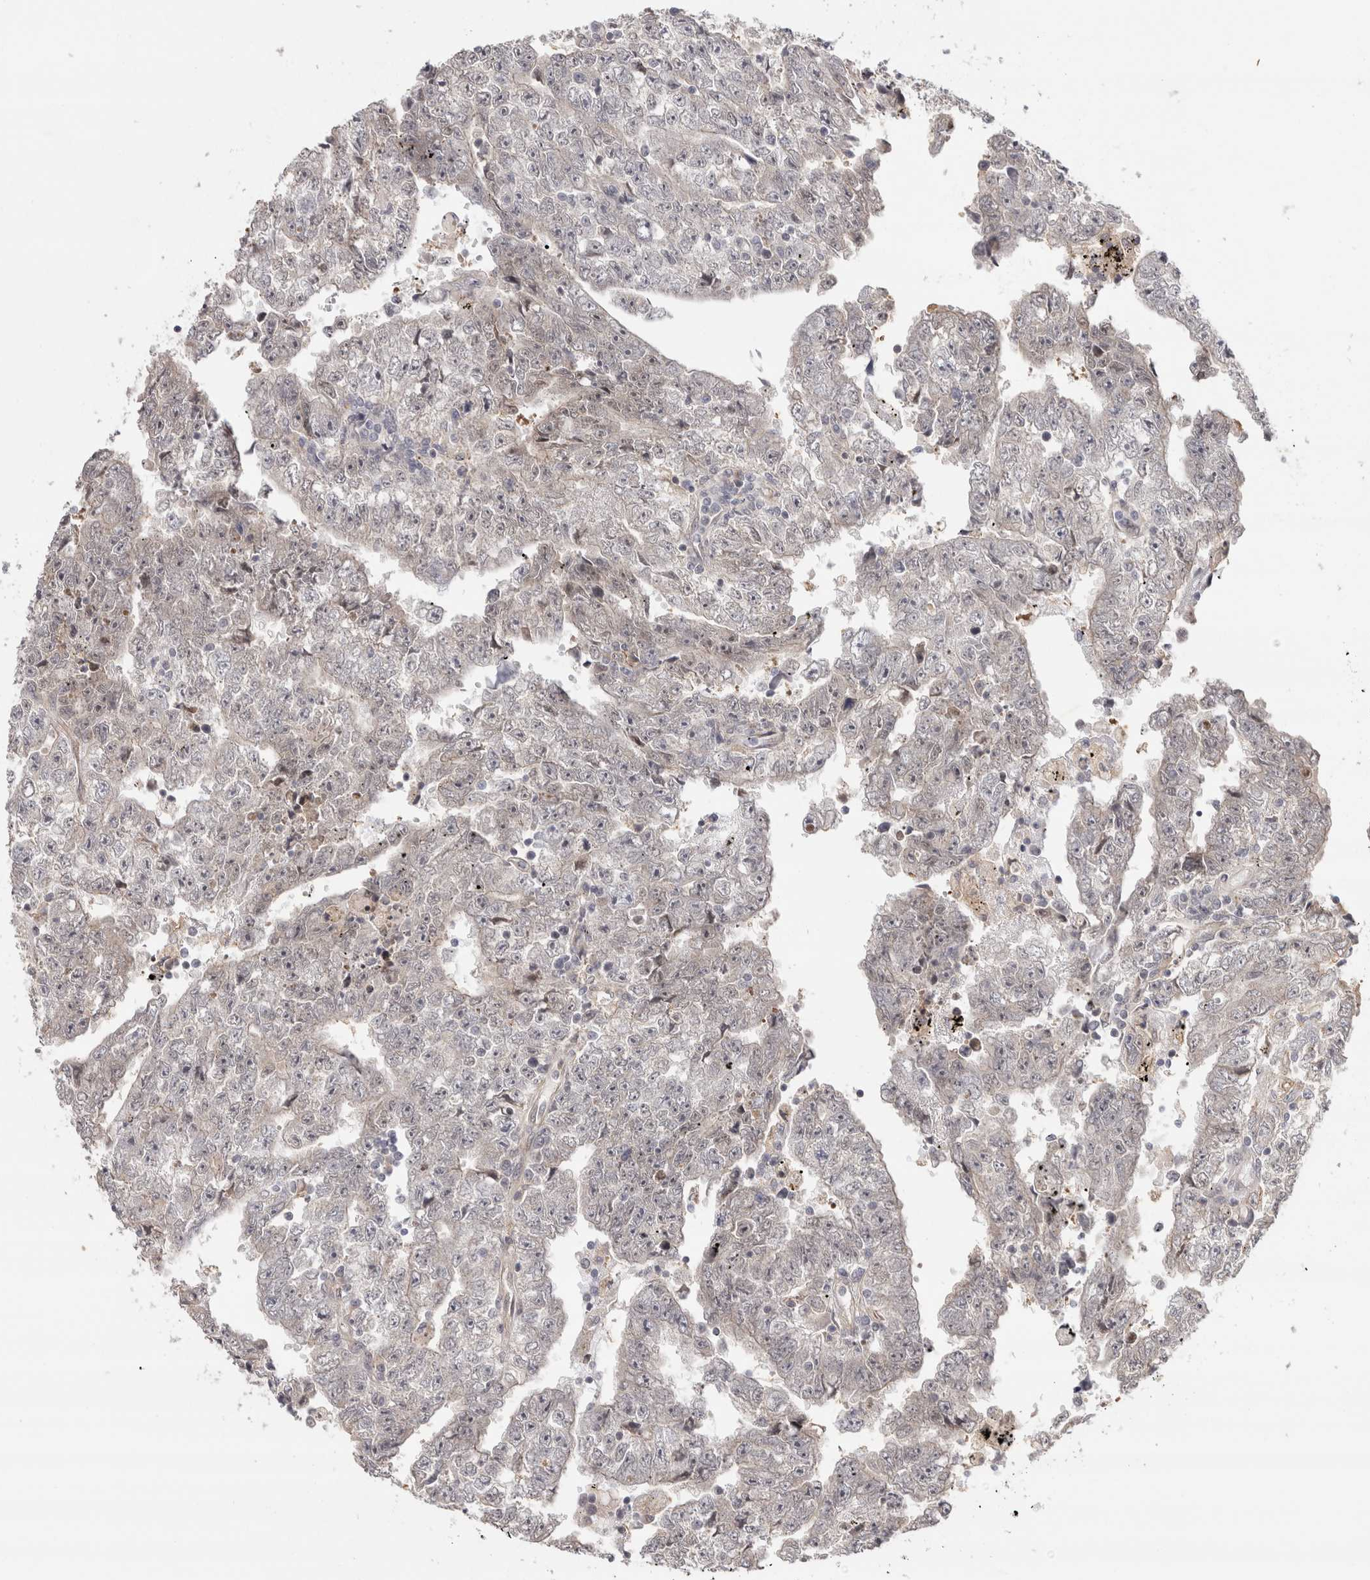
{"staining": {"intensity": "negative", "quantity": "none", "location": "none"}, "tissue": "testis cancer", "cell_type": "Tumor cells", "image_type": "cancer", "snomed": [{"axis": "morphology", "description": "Carcinoma, Embryonal, NOS"}, {"axis": "topography", "description": "Testis"}], "caption": "Immunohistochemical staining of embryonal carcinoma (testis) reveals no significant positivity in tumor cells.", "gene": "ZNF318", "patient": {"sex": "male", "age": 25}}